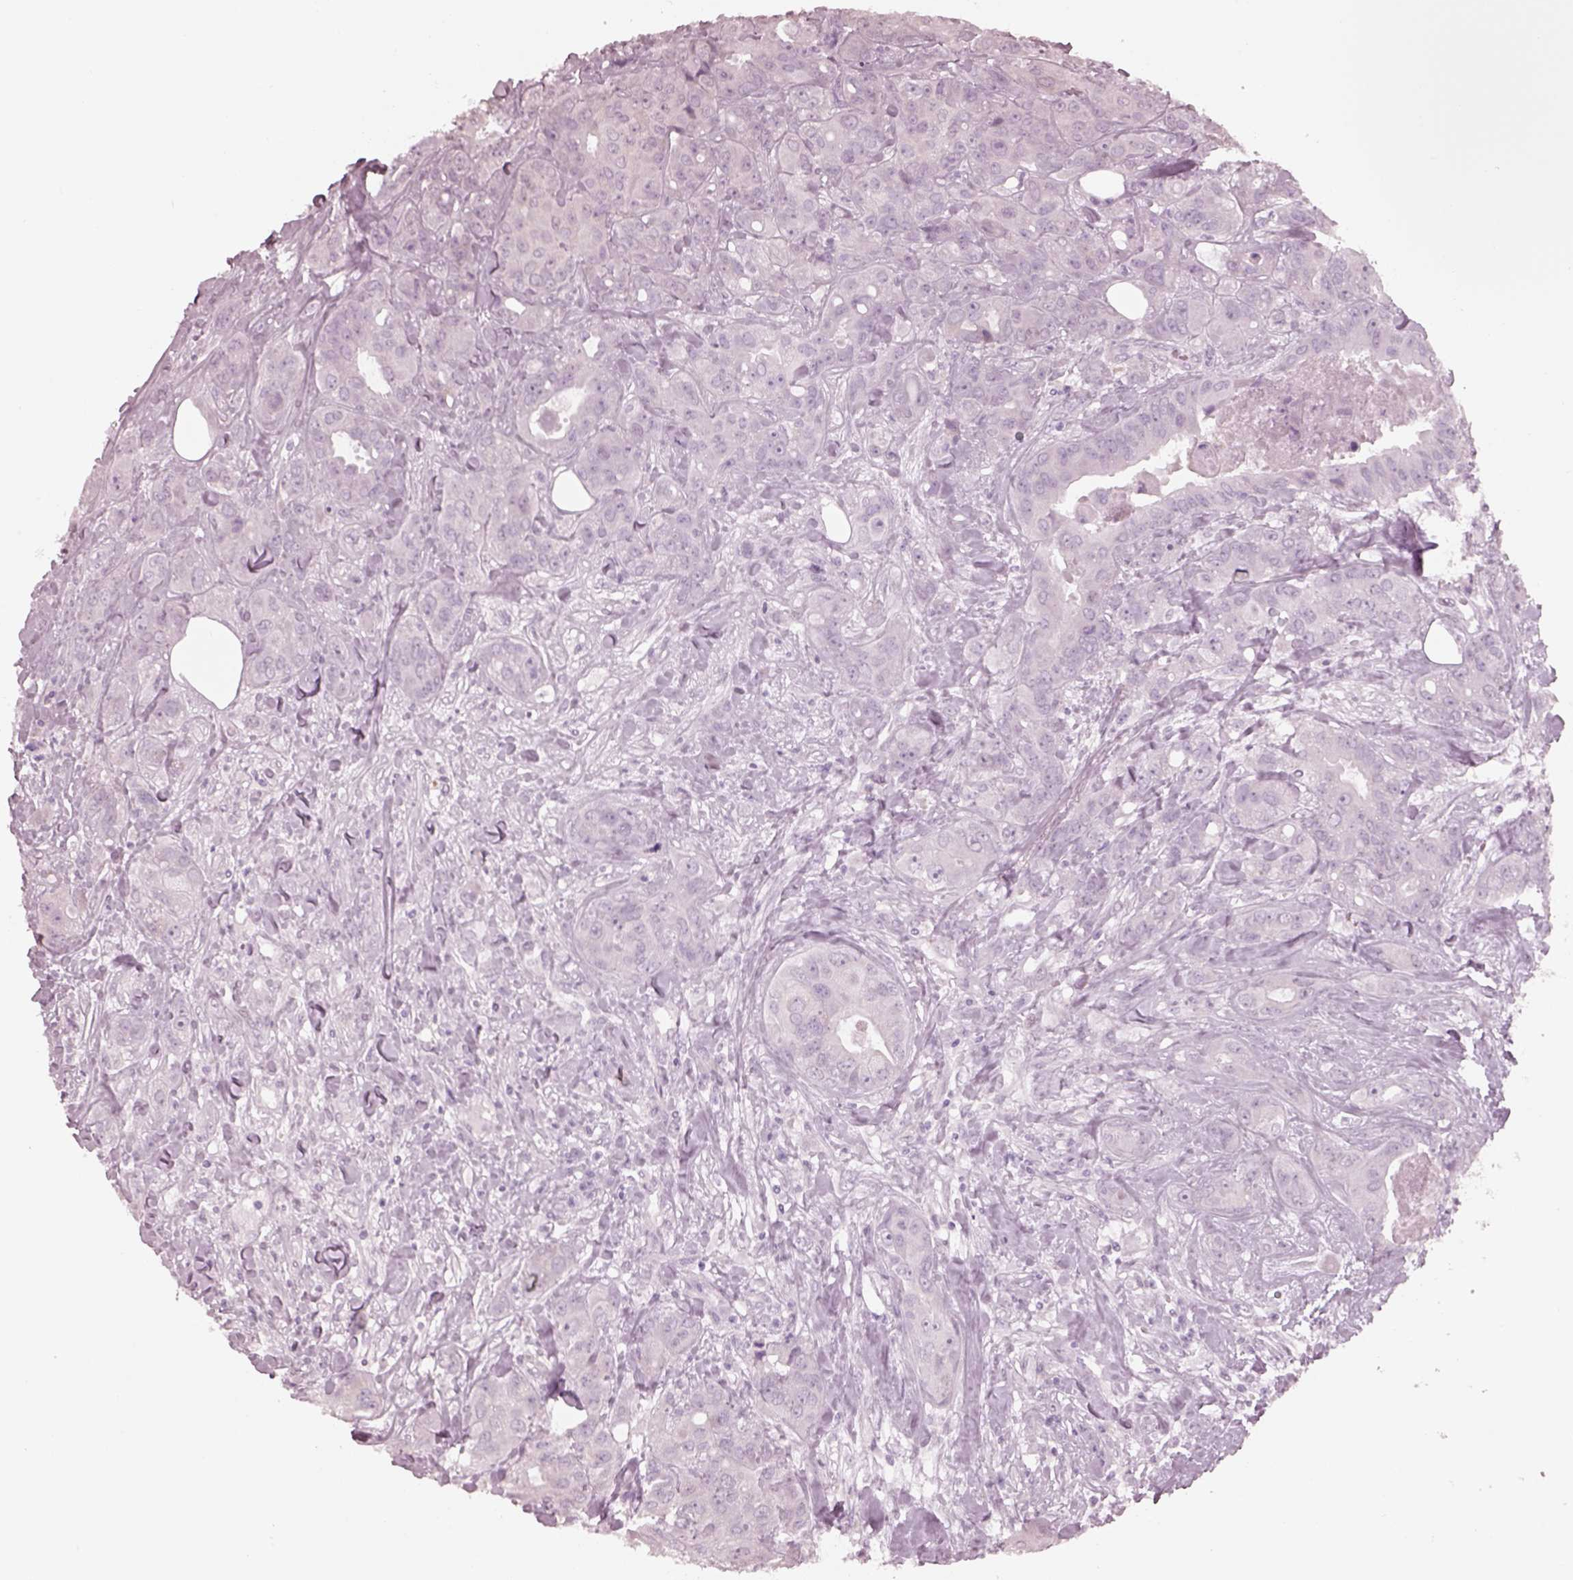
{"staining": {"intensity": "negative", "quantity": "none", "location": "none"}, "tissue": "breast cancer", "cell_type": "Tumor cells", "image_type": "cancer", "snomed": [{"axis": "morphology", "description": "Duct carcinoma"}, {"axis": "topography", "description": "Breast"}], "caption": "Tumor cells are negative for brown protein staining in breast cancer (infiltrating ductal carcinoma).", "gene": "KRTAP24-1", "patient": {"sex": "female", "age": 43}}